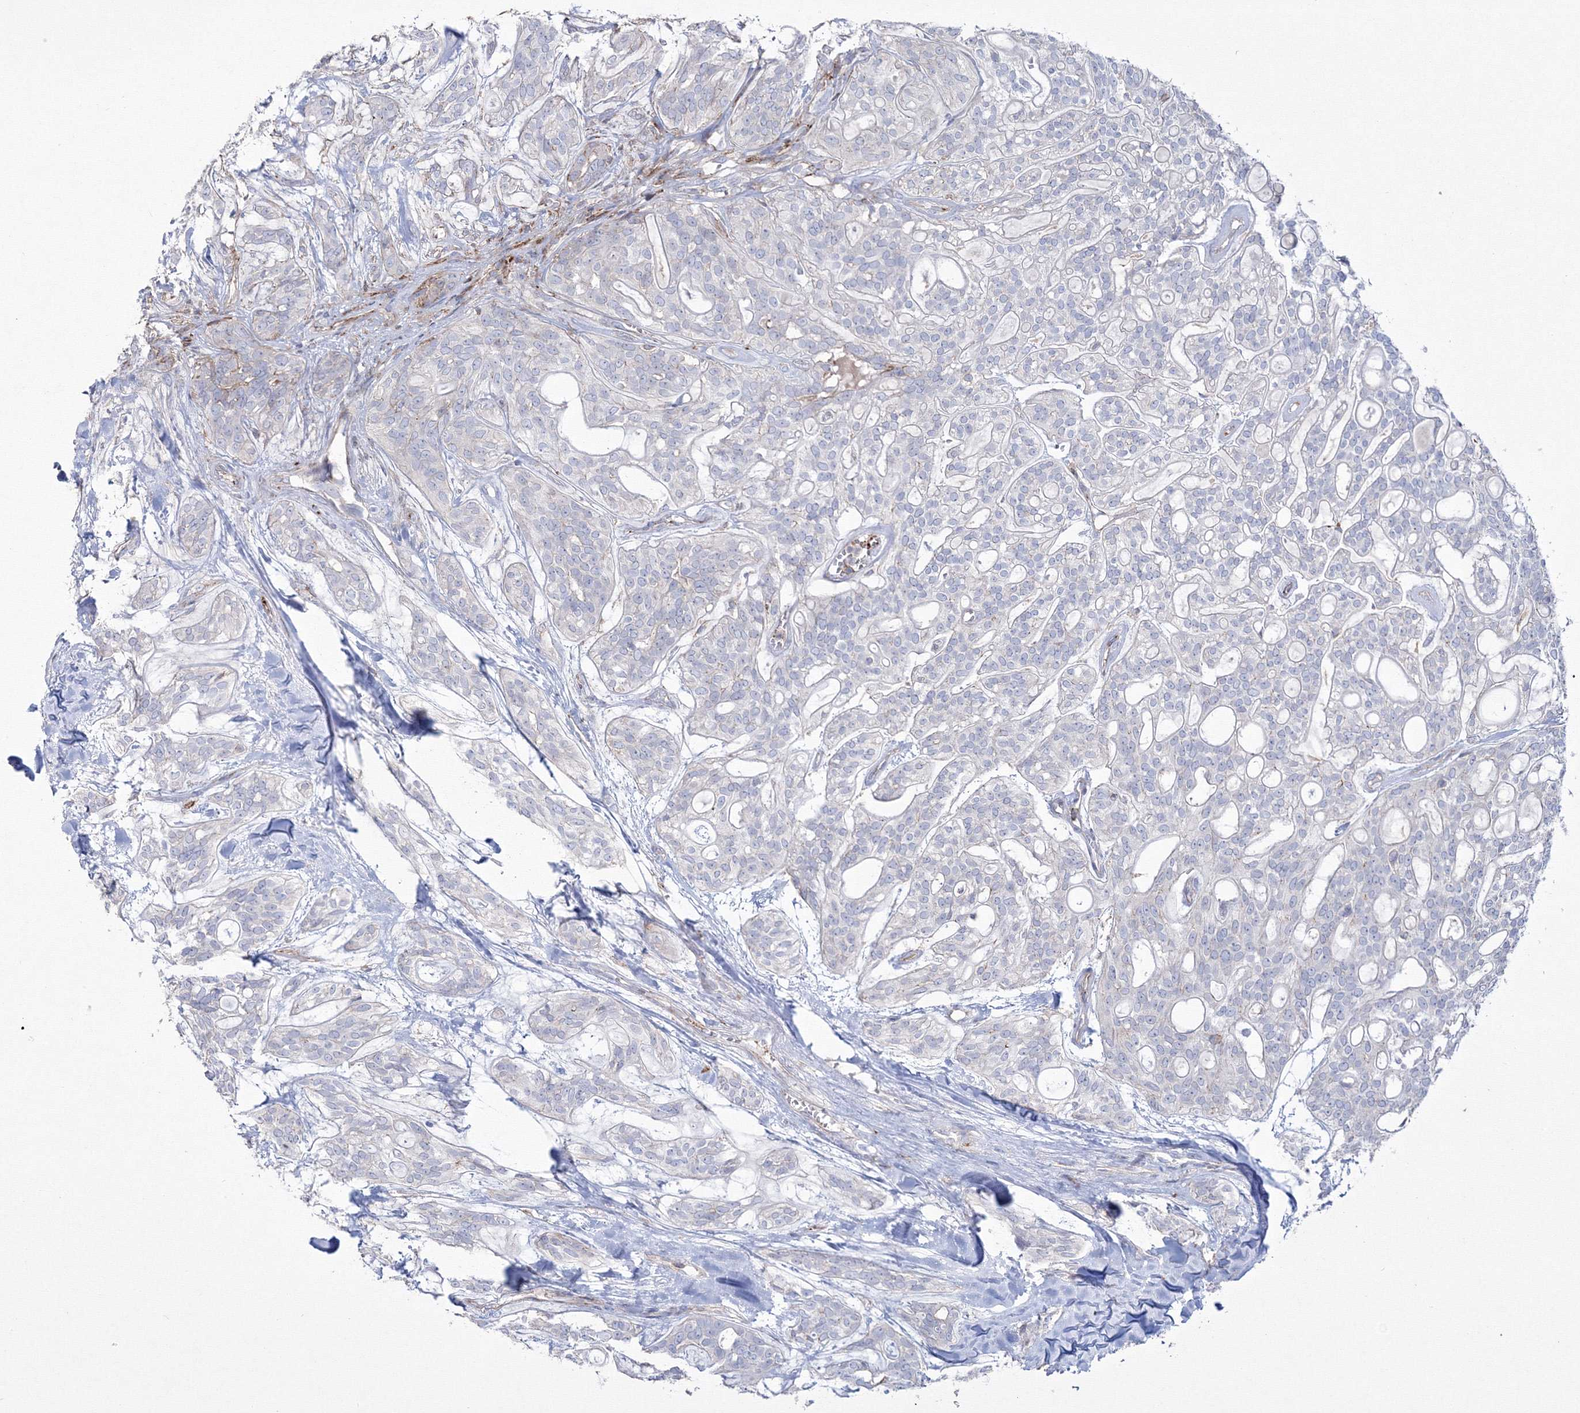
{"staining": {"intensity": "negative", "quantity": "none", "location": "none"}, "tissue": "head and neck cancer", "cell_type": "Tumor cells", "image_type": "cancer", "snomed": [{"axis": "morphology", "description": "Adenocarcinoma, NOS"}, {"axis": "topography", "description": "Head-Neck"}], "caption": "Immunohistochemistry (IHC) photomicrograph of head and neck cancer stained for a protein (brown), which shows no positivity in tumor cells.", "gene": "GPR82", "patient": {"sex": "male", "age": 66}}